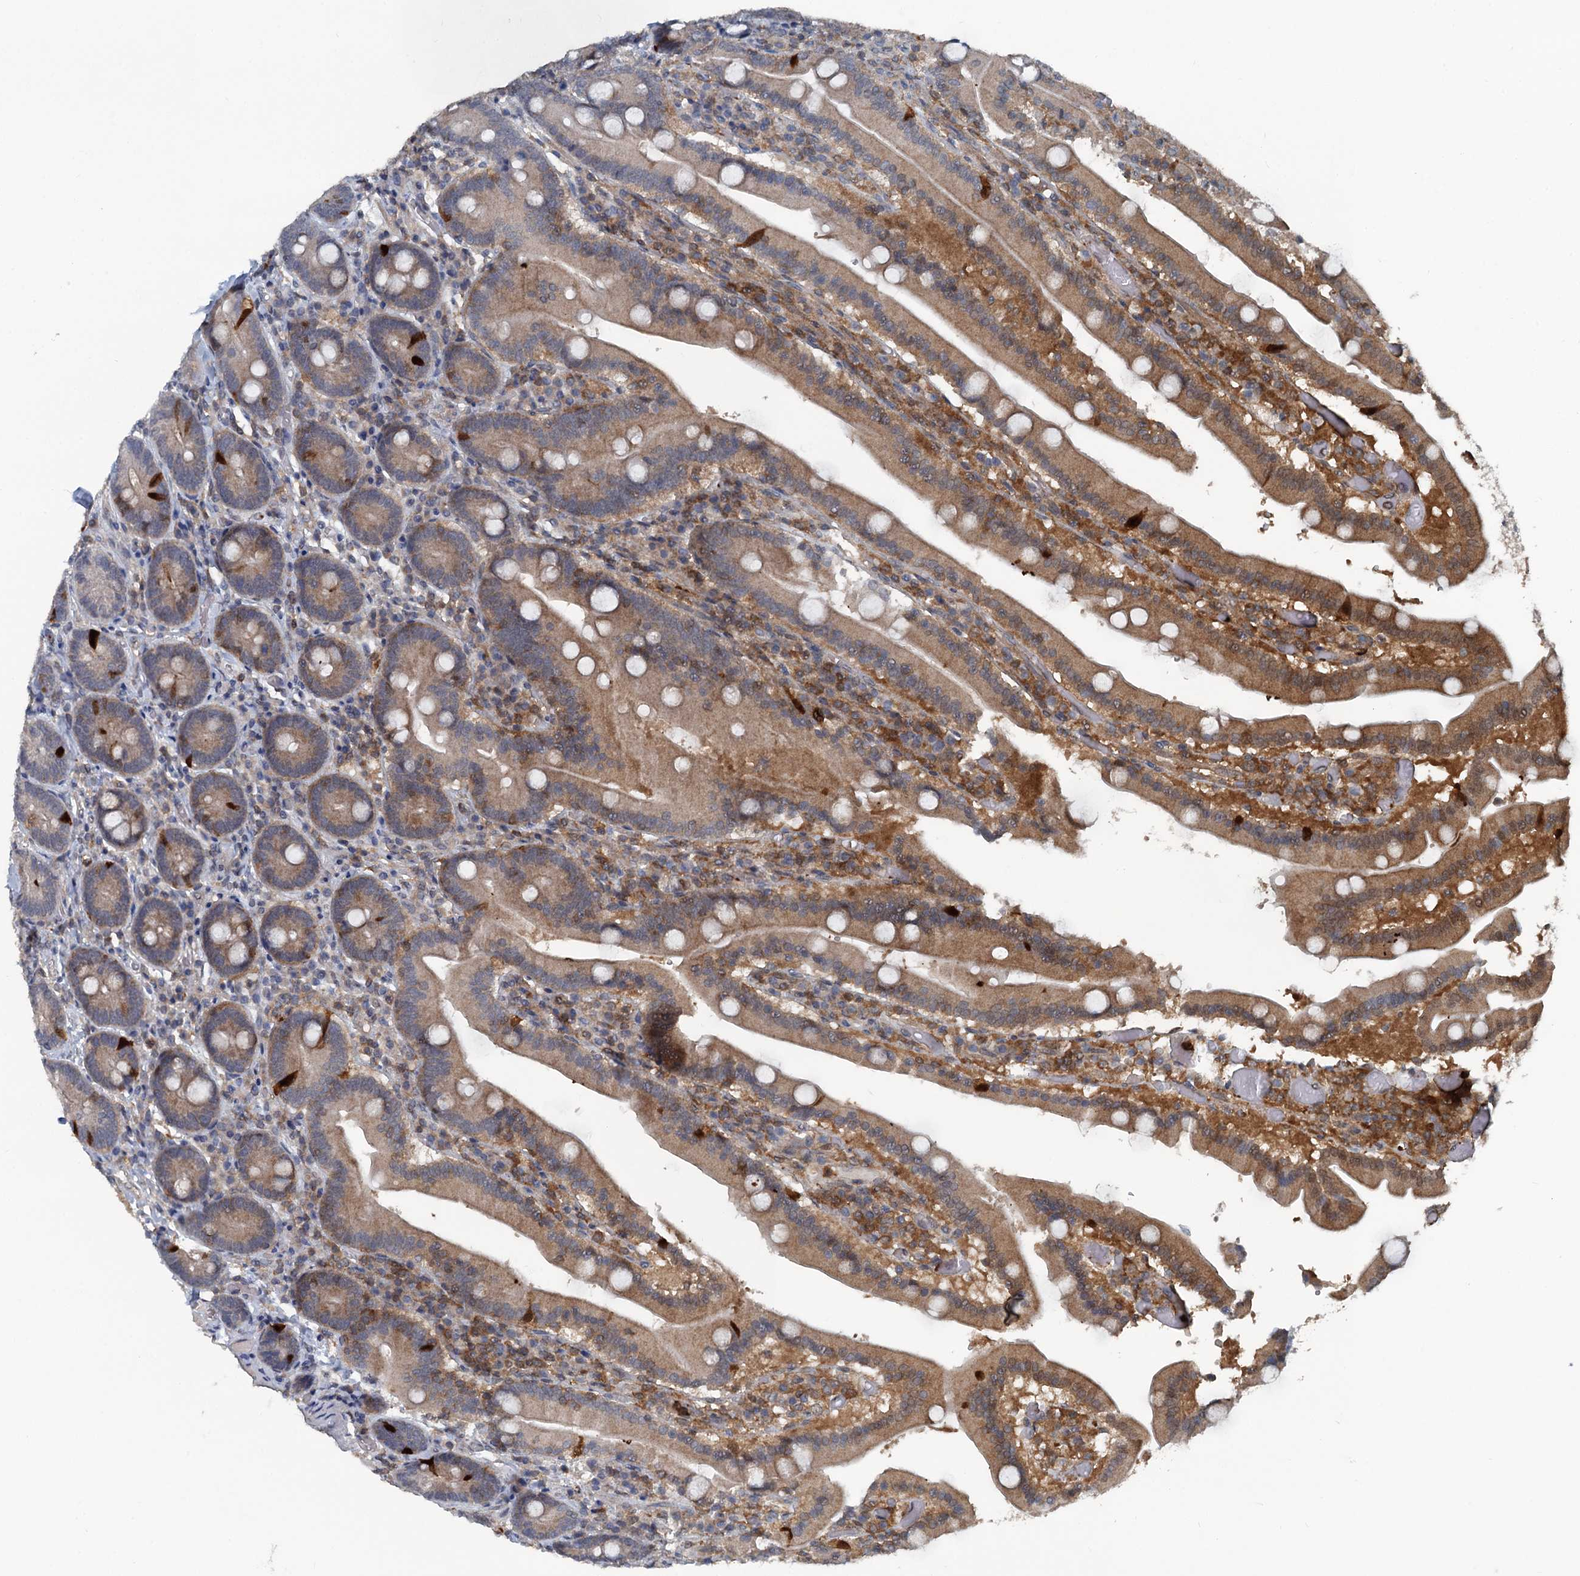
{"staining": {"intensity": "moderate", "quantity": ">75%", "location": "cytoplasmic/membranous"}, "tissue": "duodenum", "cell_type": "Glandular cells", "image_type": "normal", "snomed": [{"axis": "morphology", "description": "Normal tissue, NOS"}, {"axis": "topography", "description": "Duodenum"}], "caption": "An immunohistochemistry (IHC) photomicrograph of benign tissue is shown. Protein staining in brown shows moderate cytoplasmic/membranous positivity in duodenum within glandular cells.", "gene": "GCLM", "patient": {"sex": "female", "age": 62}}